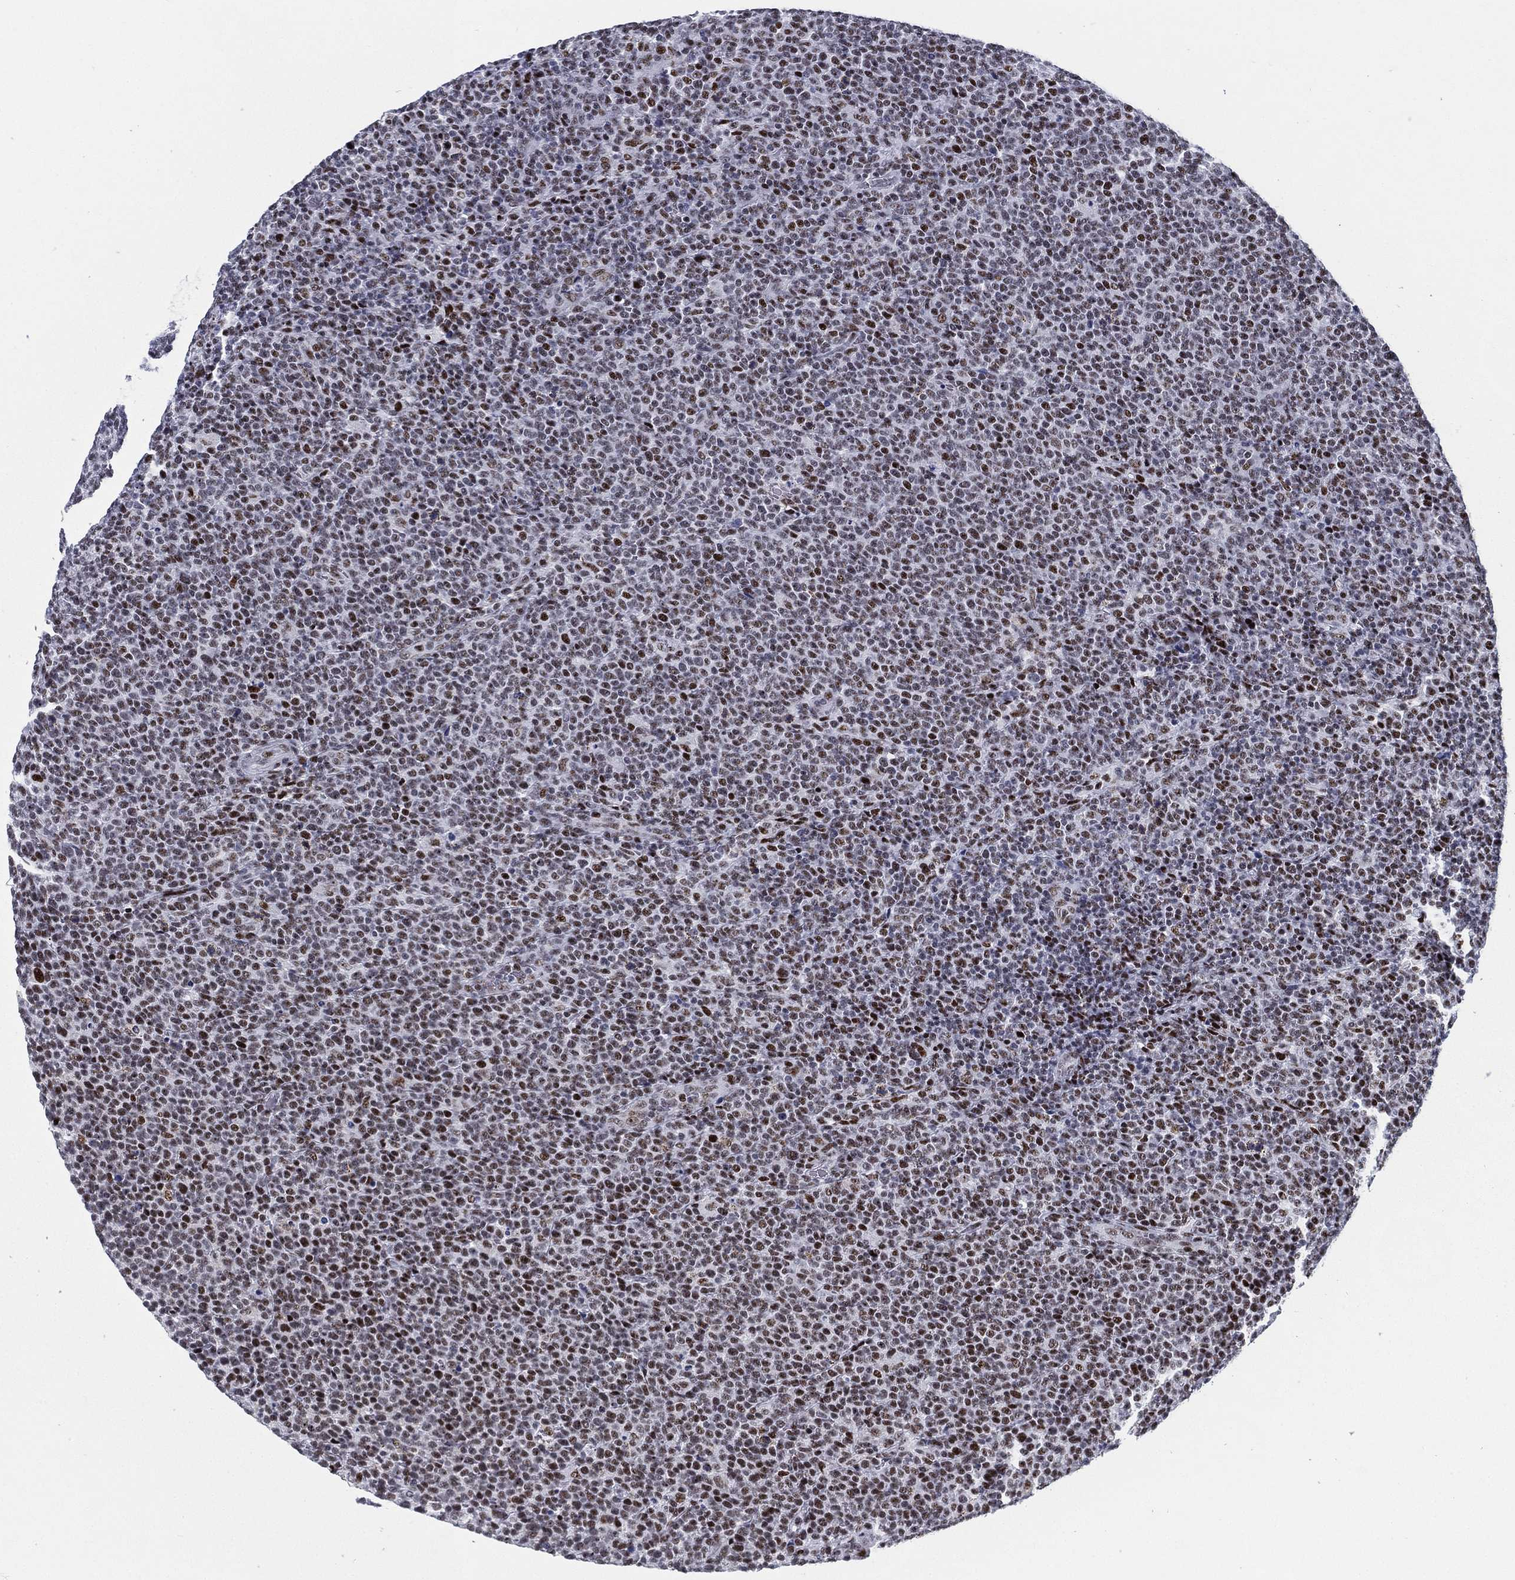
{"staining": {"intensity": "strong", "quantity": "25%-75%", "location": "nuclear"}, "tissue": "lymphoma", "cell_type": "Tumor cells", "image_type": "cancer", "snomed": [{"axis": "morphology", "description": "Malignant lymphoma, non-Hodgkin's type, High grade"}, {"axis": "topography", "description": "Lymph node"}], "caption": "Malignant lymphoma, non-Hodgkin's type (high-grade) stained with immunohistochemistry demonstrates strong nuclear expression in about 25%-75% of tumor cells.", "gene": "CYB561D2", "patient": {"sex": "male", "age": 61}}